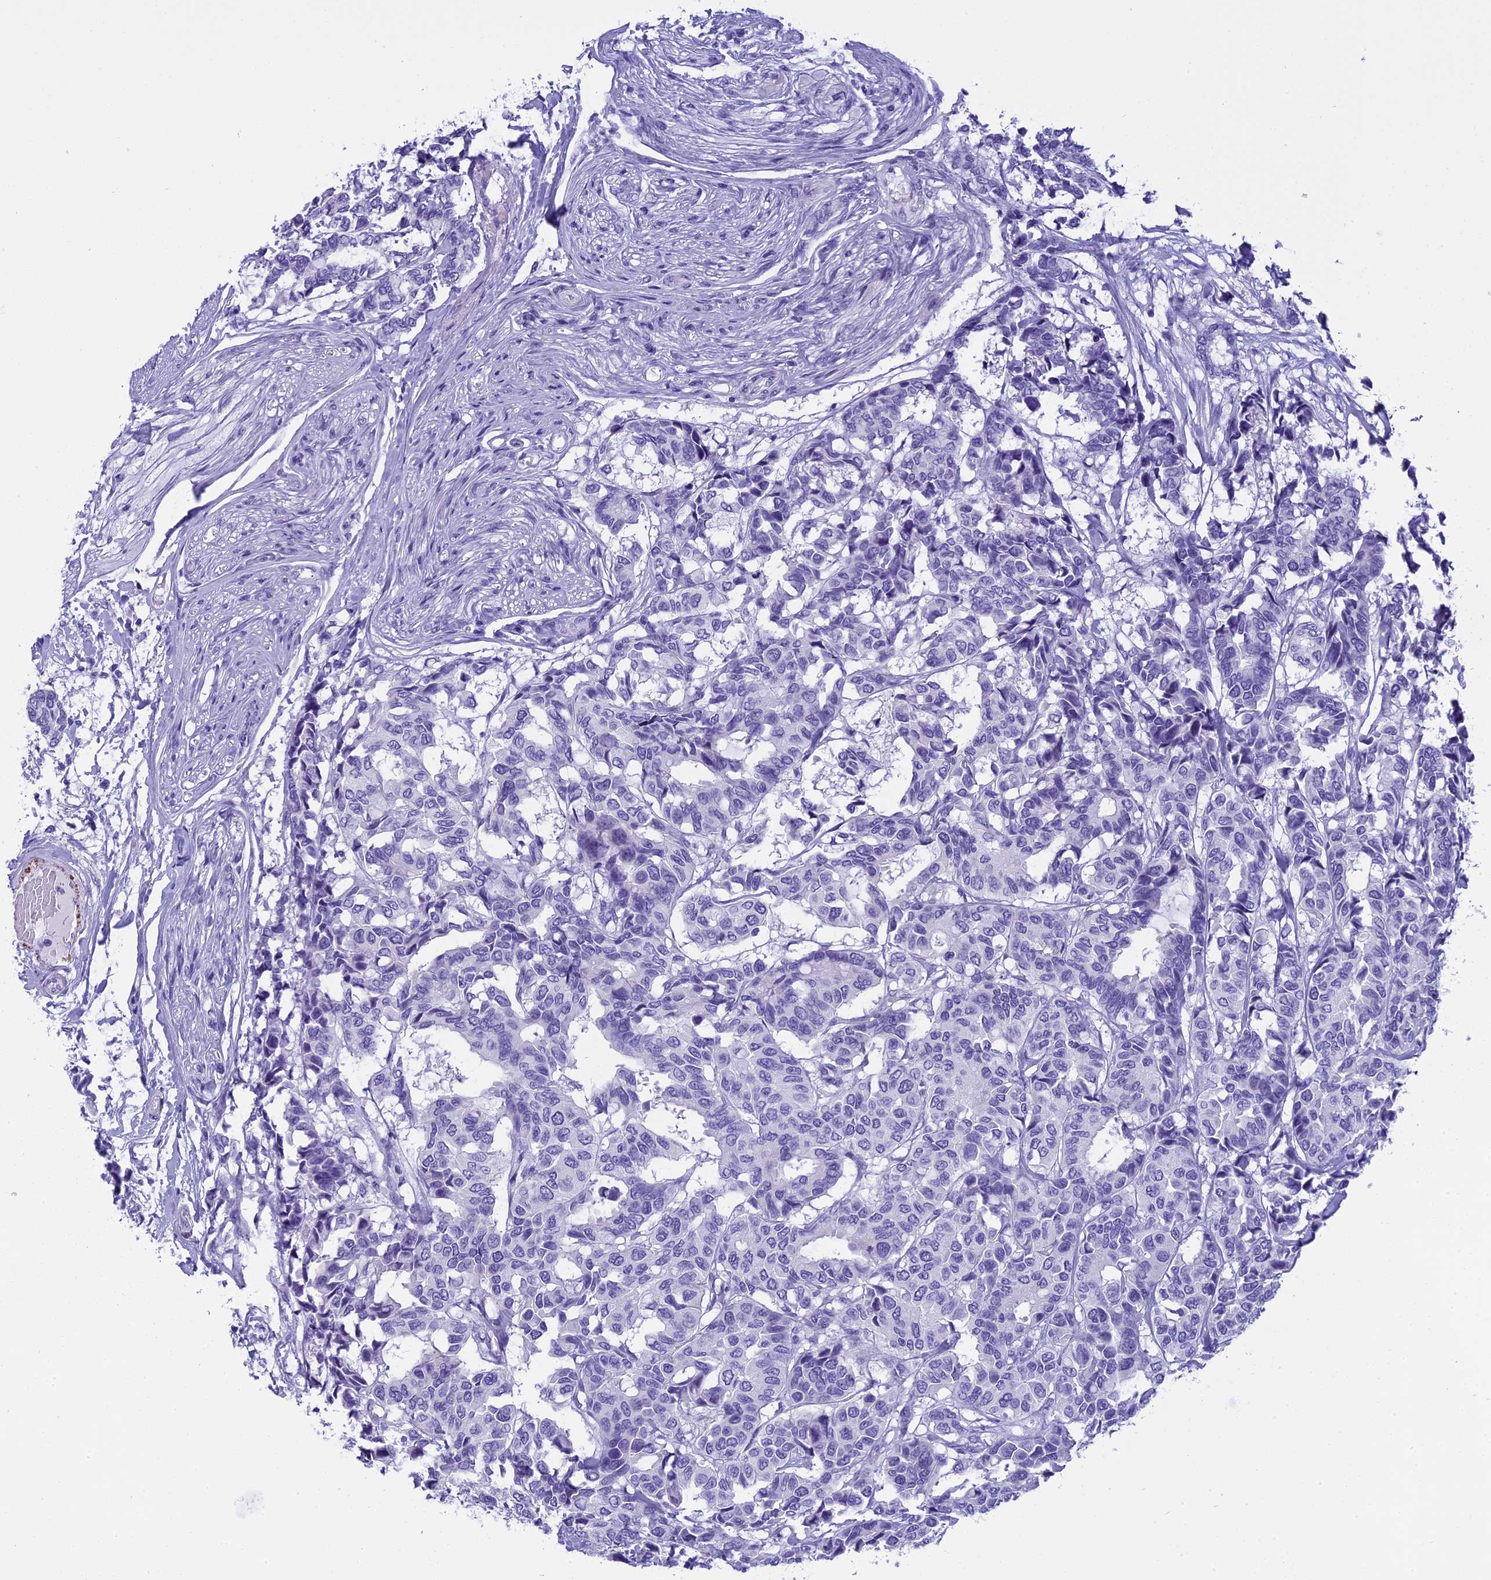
{"staining": {"intensity": "negative", "quantity": "none", "location": "none"}, "tissue": "breast cancer", "cell_type": "Tumor cells", "image_type": "cancer", "snomed": [{"axis": "morphology", "description": "Duct carcinoma"}, {"axis": "topography", "description": "Breast"}], "caption": "Breast cancer was stained to show a protein in brown. There is no significant positivity in tumor cells. (DAB IHC, high magnification).", "gene": "KCTD14", "patient": {"sex": "female", "age": 87}}